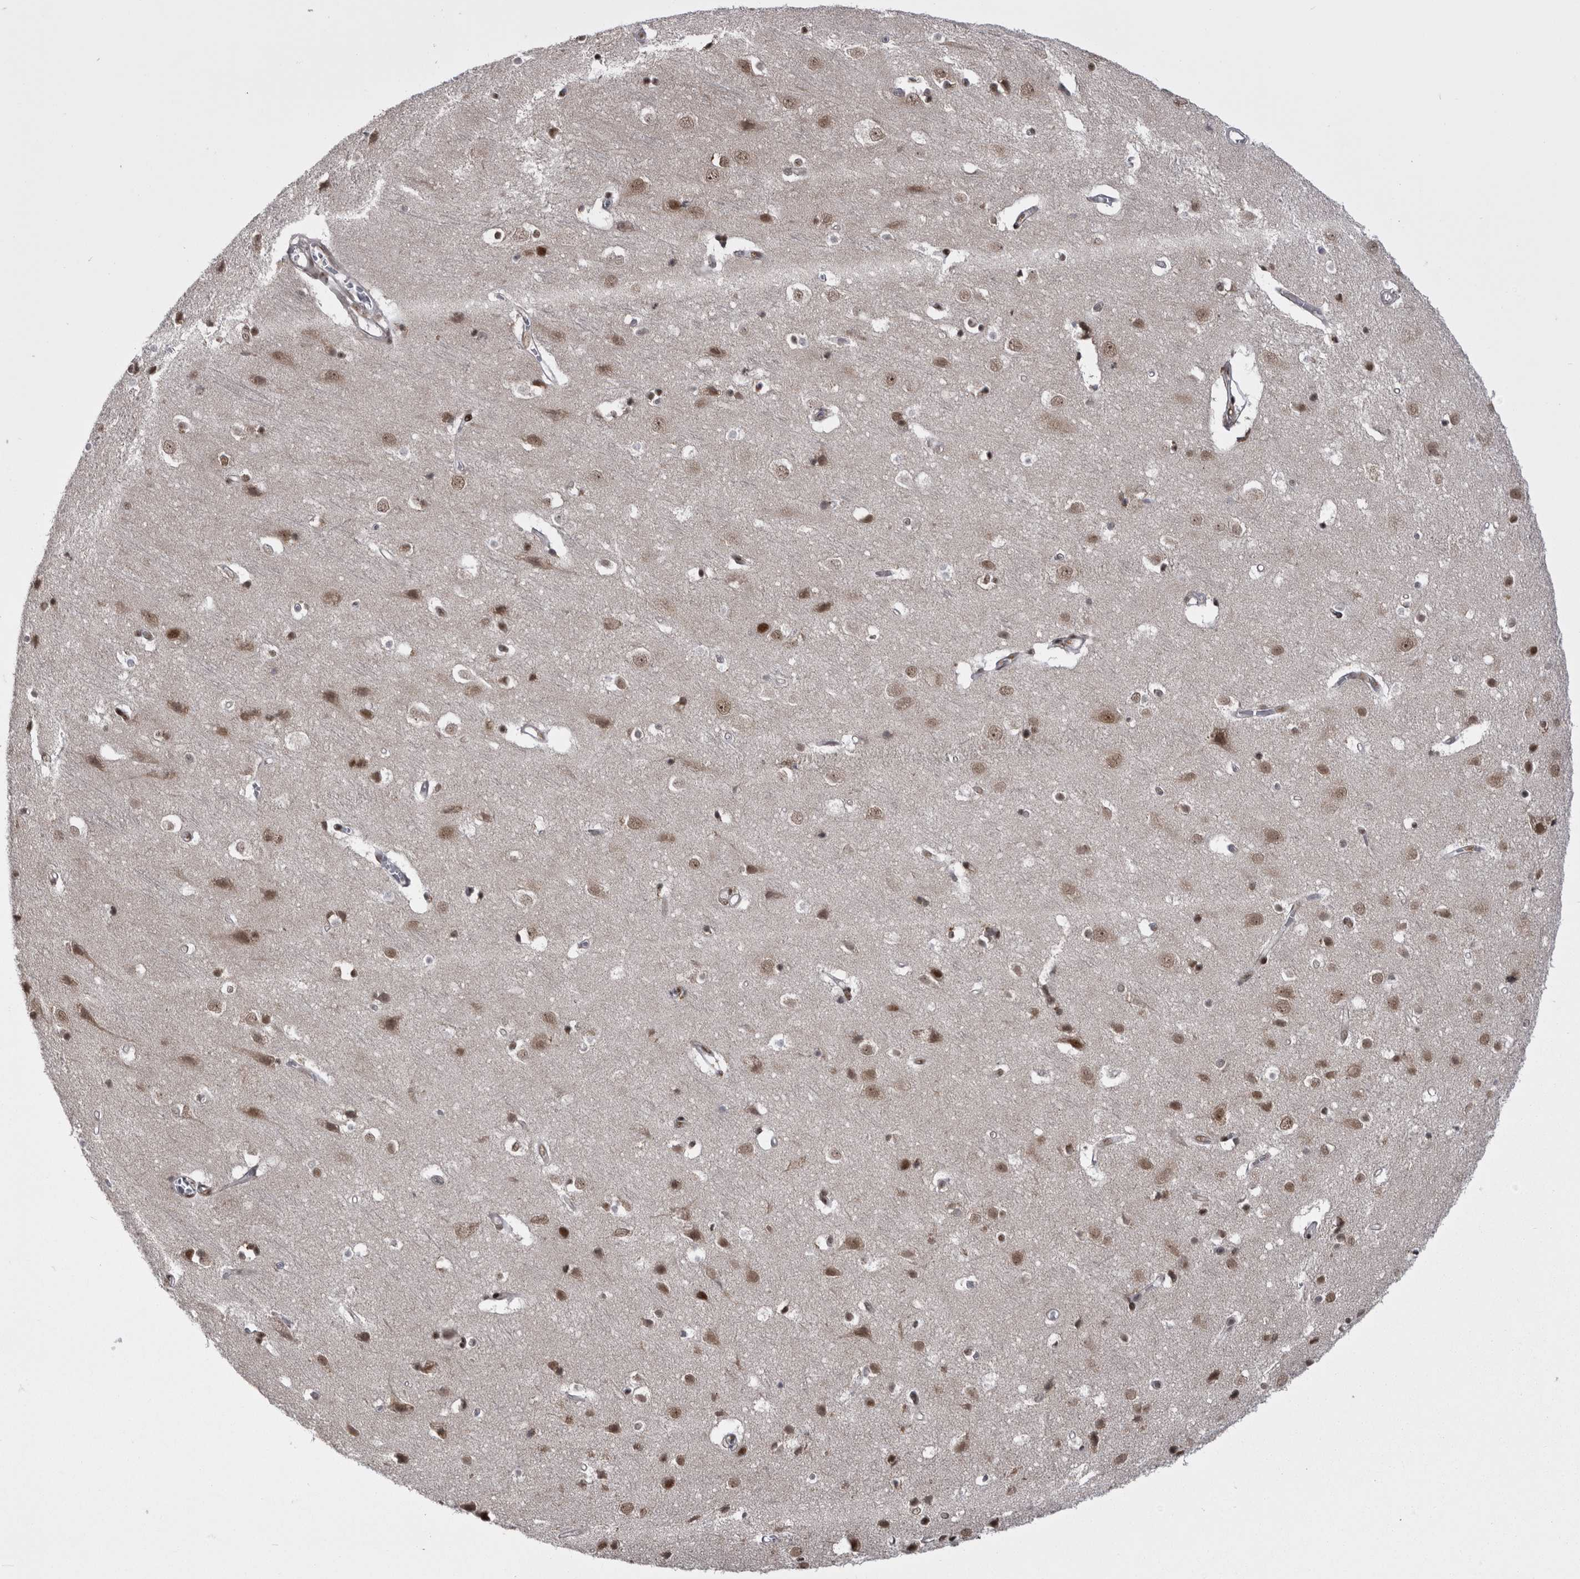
{"staining": {"intensity": "moderate", "quantity": "<25%", "location": "nuclear"}, "tissue": "cerebral cortex", "cell_type": "Endothelial cells", "image_type": "normal", "snomed": [{"axis": "morphology", "description": "Normal tissue, NOS"}, {"axis": "topography", "description": "Cerebral cortex"}], "caption": "IHC photomicrograph of benign cerebral cortex: cerebral cortex stained using IHC exhibits low levels of moderate protein expression localized specifically in the nuclear of endothelial cells, appearing as a nuclear brown color.", "gene": "MEPCE", "patient": {"sex": "male", "age": 54}}